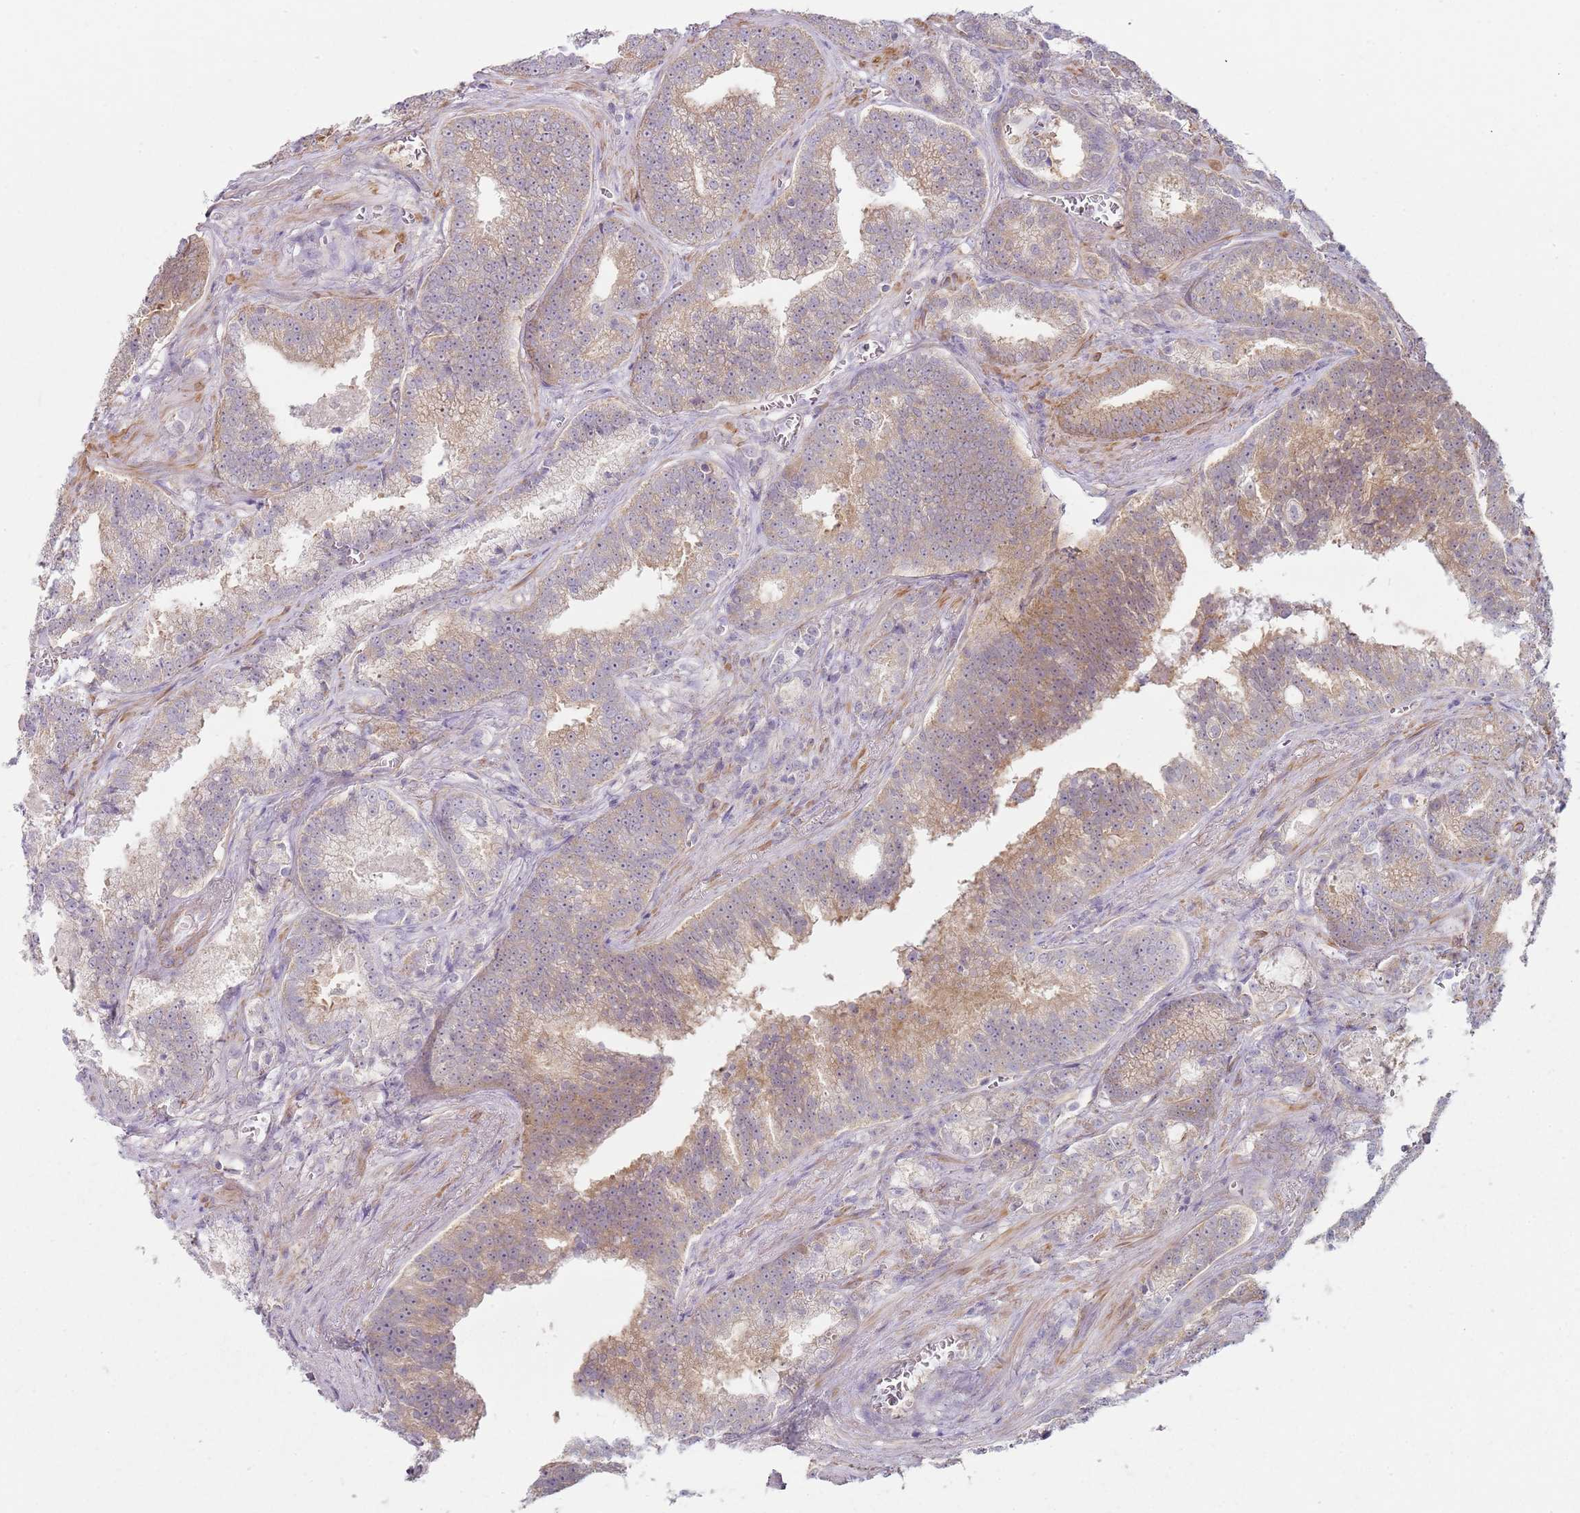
{"staining": {"intensity": "weak", "quantity": "25%-75%", "location": "cytoplasmic/membranous"}, "tissue": "prostate cancer", "cell_type": "Tumor cells", "image_type": "cancer", "snomed": [{"axis": "morphology", "description": "Adenocarcinoma, High grade"}, {"axis": "topography", "description": "Prostate"}], "caption": "Protein staining displays weak cytoplasmic/membranous expression in approximately 25%-75% of tumor cells in adenocarcinoma (high-grade) (prostate).", "gene": "SLC26A6", "patient": {"sex": "male", "age": 67}}